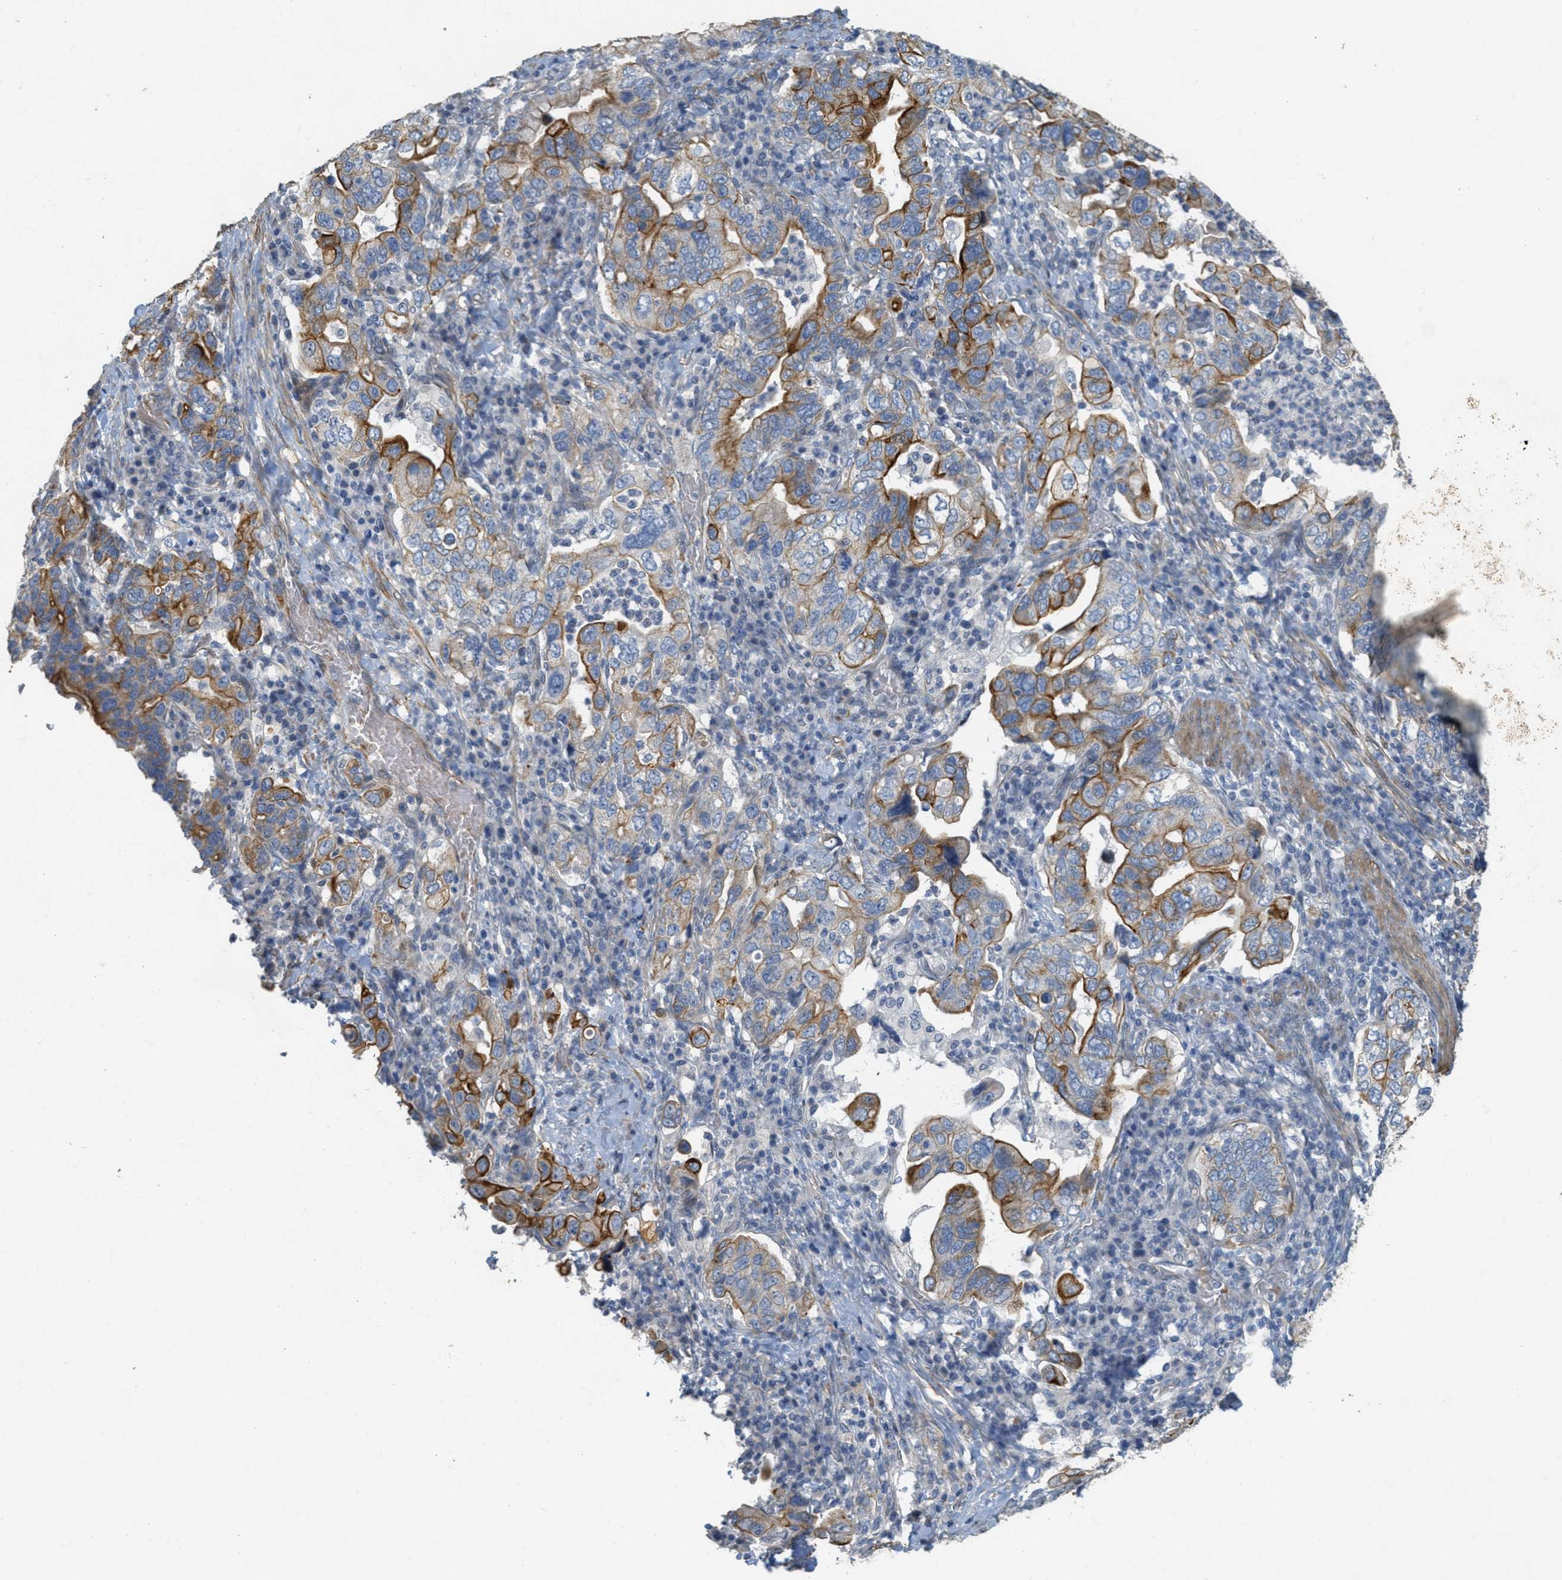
{"staining": {"intensity": "strong", "quantity": ">75%", "location": "cytoplasmic/membranous"}, "tissue": "stomach cancer", "cell_type": "Tumor cells", "image_type": "cancer", "snomed": [{"axis": "morphology", "description": "Adenocarcinoma, NOS"}, {"axis": "topography", "description": "Stomach, upper"}], "caption": "Stomach cancer stained with a protein marker displays strong staining in tumor cells.", "gene": "MRS2", "patient": {"sex": "male", "age": 62}}